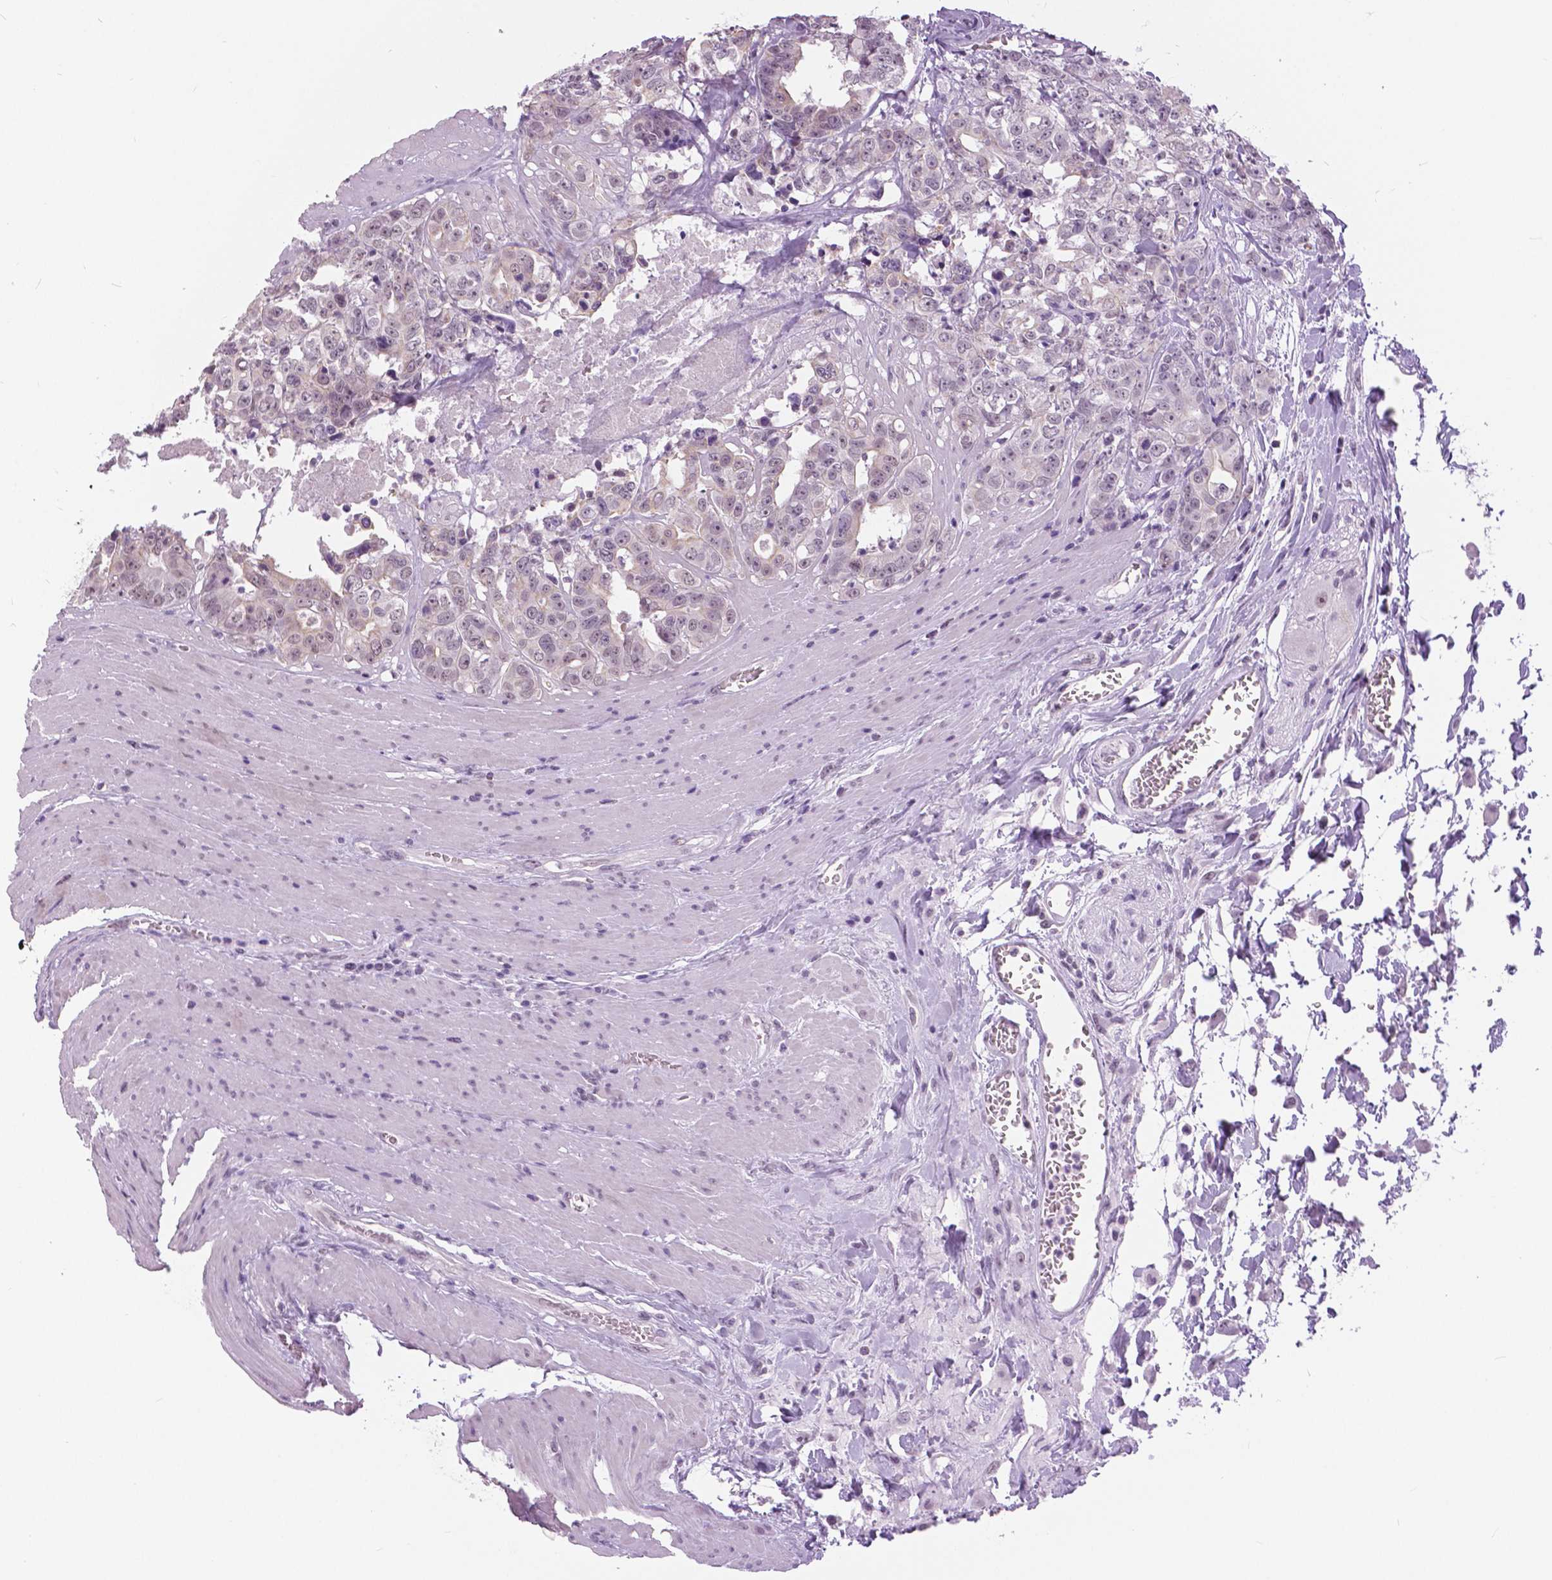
{"staining": {"intensity": "negative", "quantity": "none", "location": "none"}, "tissue": "colorectal cancer", "cell_type": "Tumor cells", "image_type": "cancer", "snomed": [{"axis": "morphology", "description": "Adenocarcinoma, NOS"}, {"axis": "topography", "description": "Rectum"}], "caption": "An IHC micrograph of colorectal cancer (adenocarcinoma) is shown. There is no staining in tumor cells of colorectal cancer (adenocarcinoma). The staining is performed using DAB (3,3'-diaminobenzidine) brown chromogen with nuclei counter-stained in using hematoxylin.", "gene": "MYOM1", "patient": {"sex": "female", "age": 62}}